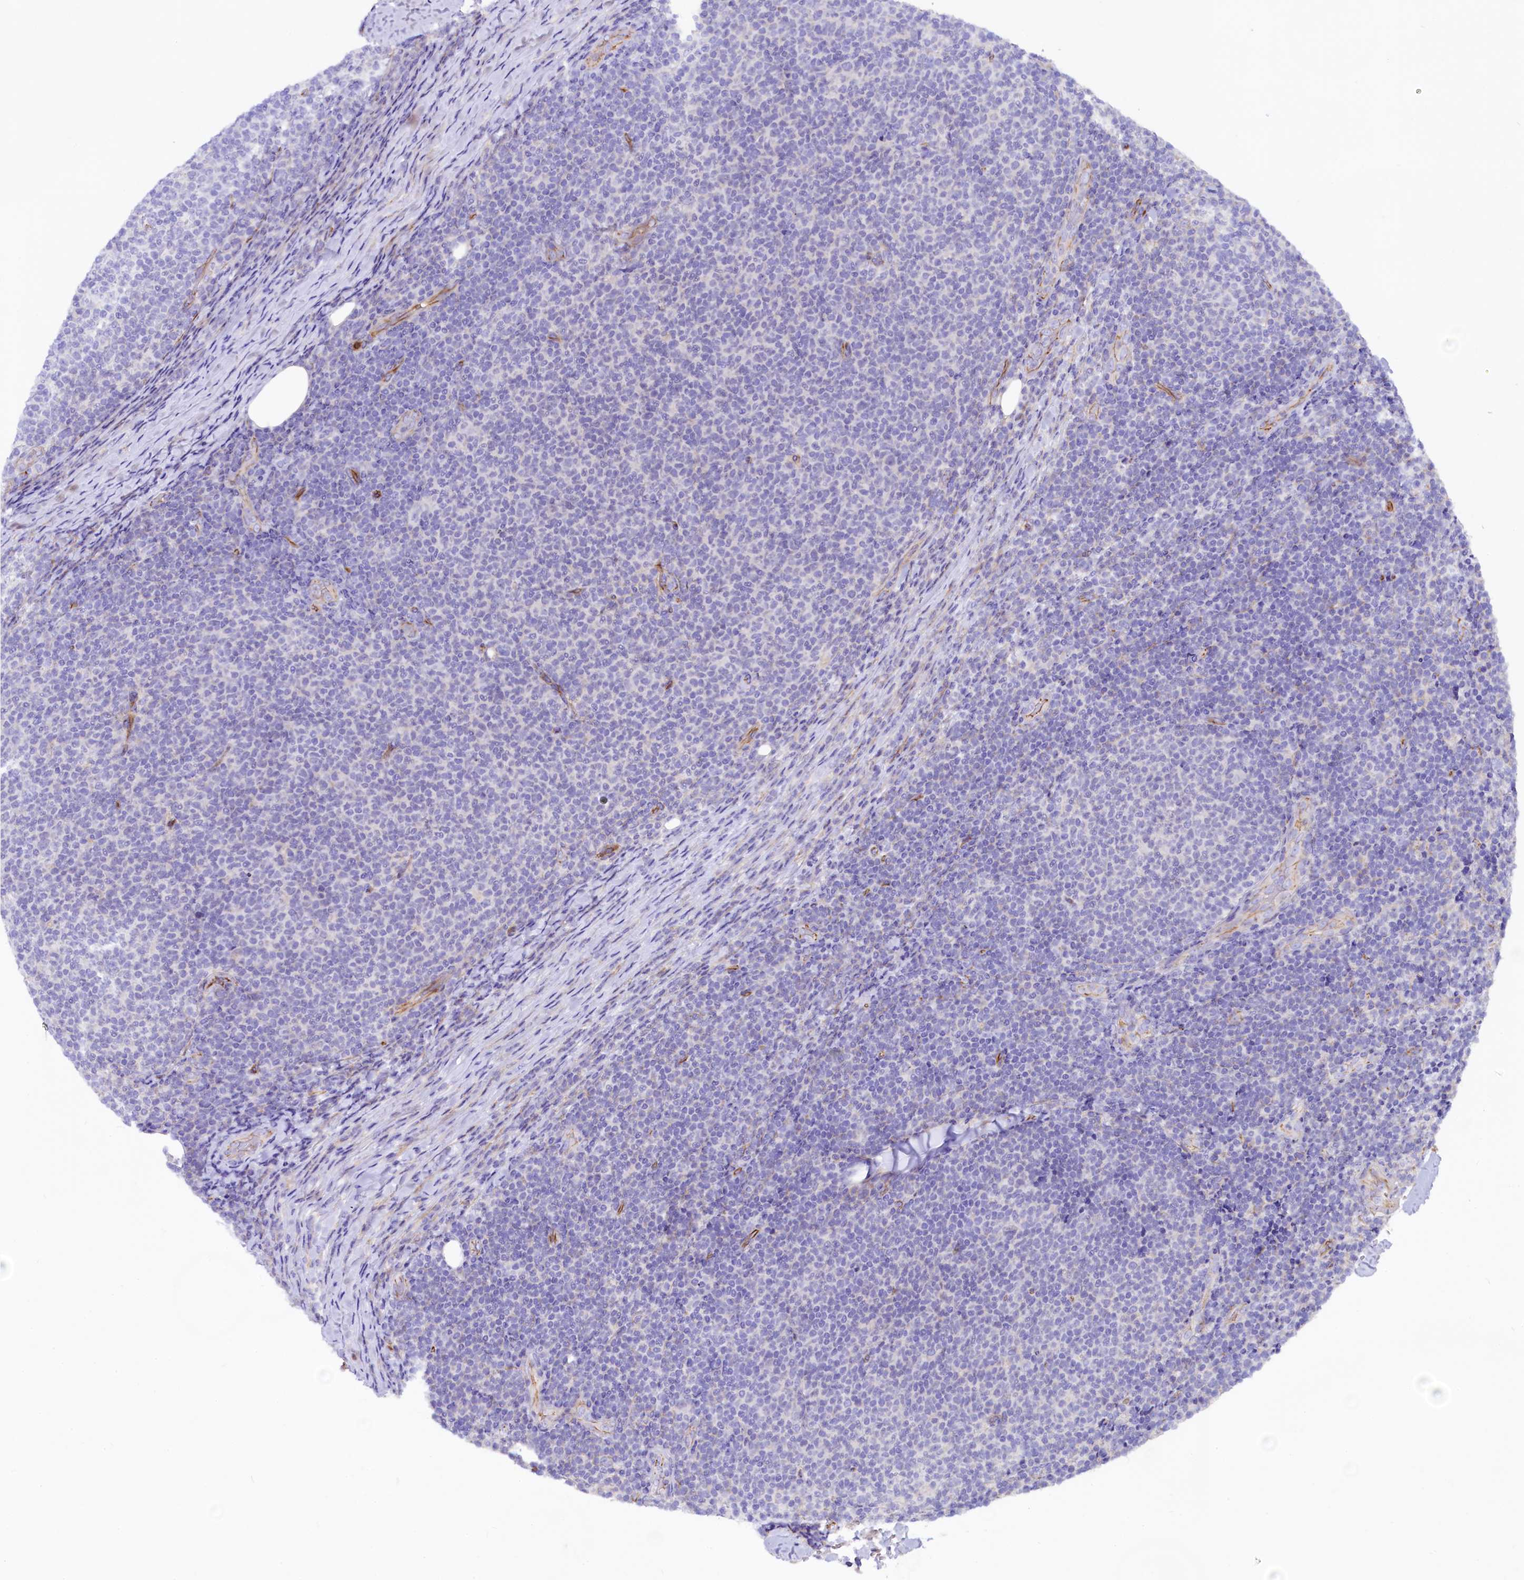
{"staining": {"intensity": "negative", "quantity": "none", "location": "none"}, "tissue": "lymphoma", "cell_type": "Tumor cells", "image_type": "cancer", "snomed": [{"axis": "morphology", "description": "Malignant lymphoma, non-Hodgkin's type, Low grade"}, {"axis": "topography", "description": "Lymph node"}], "caption": "This micrograph is of lymphoma stained with immunohistochemistry (IHC) to label a protein in brown with the nuclei are counter-stained blue. There is no expression in tumor cells.", "gene": "SLF1", "patient": {"sex": "male", "age": 66}}